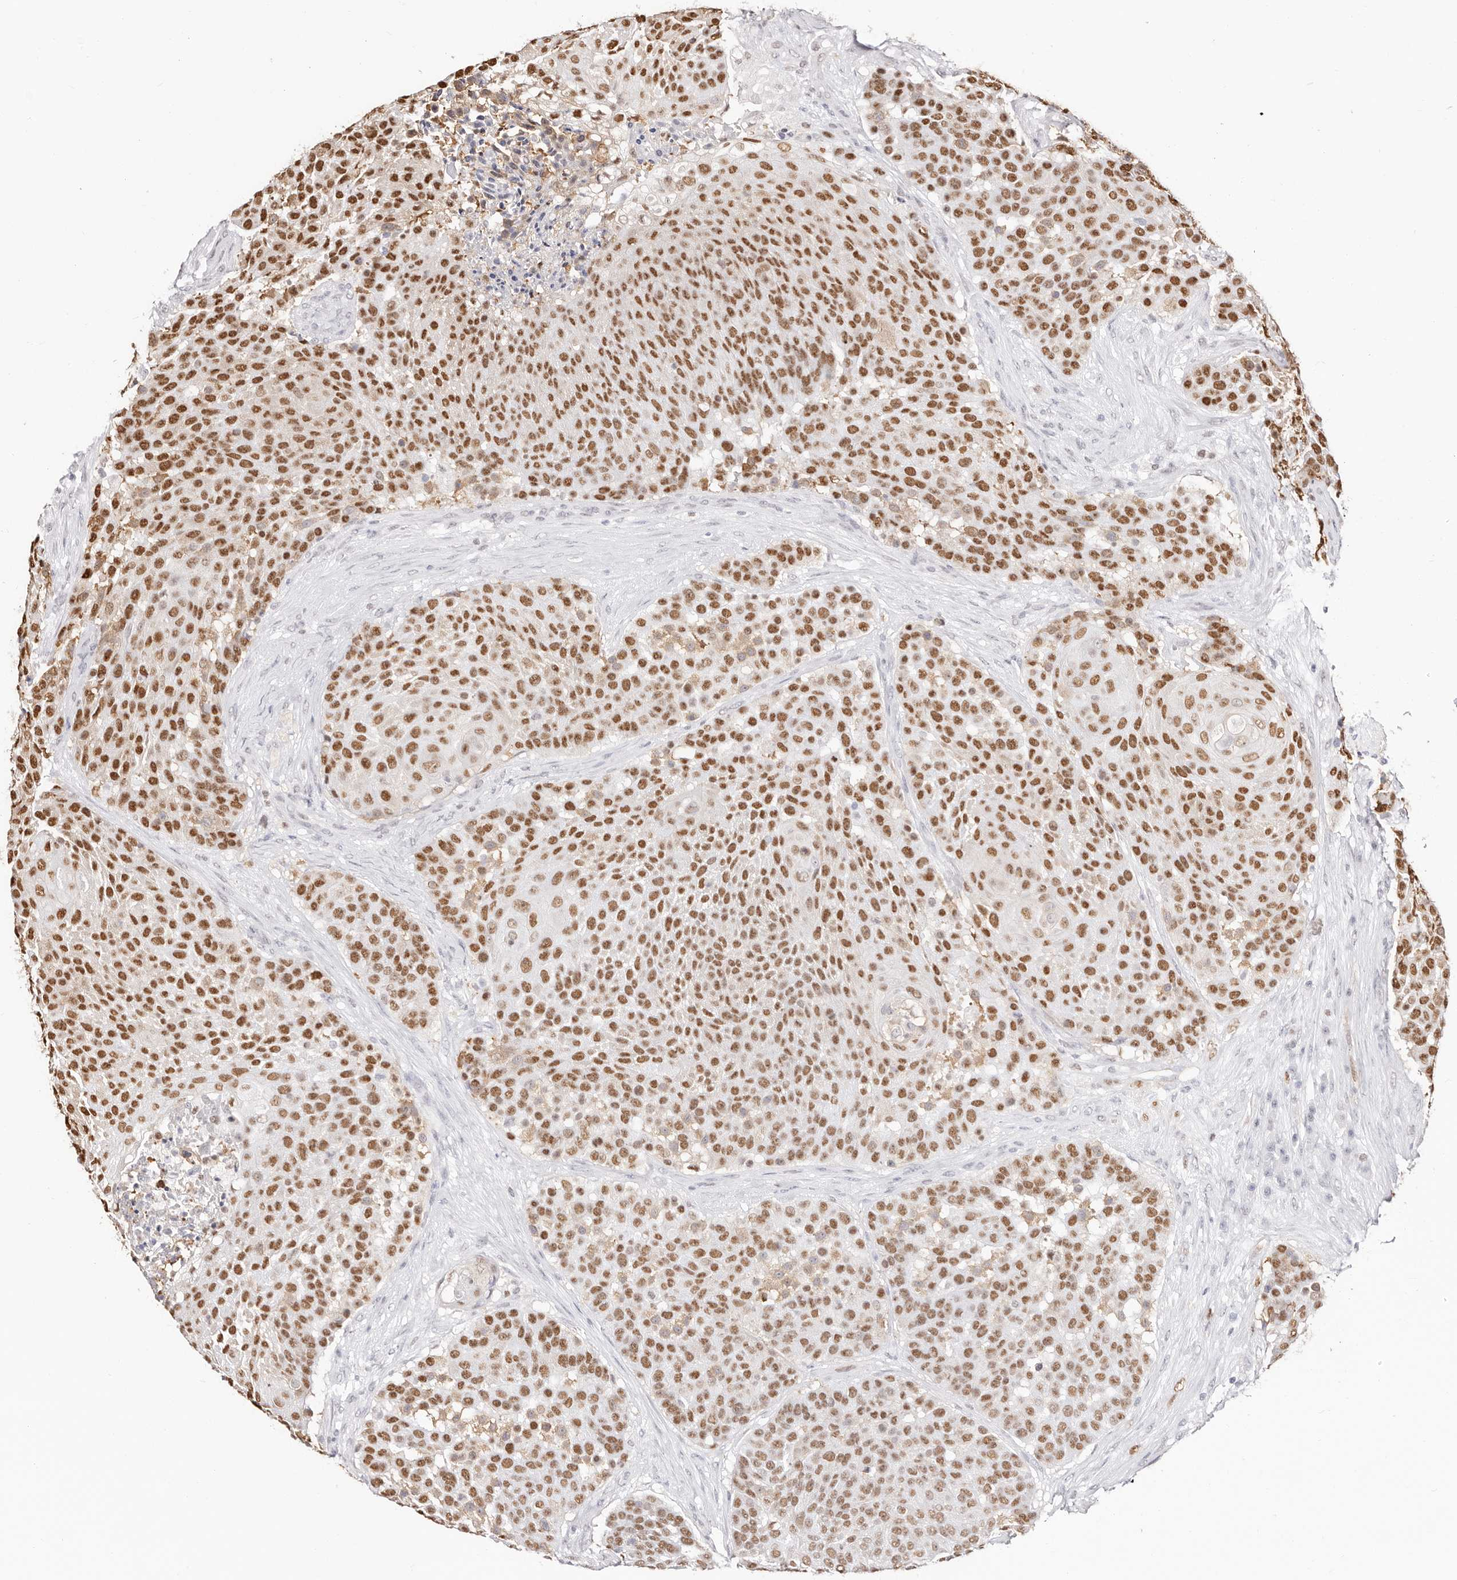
{"staining": {"intensity": "strong", "quantity": ">75%", "location": "nuclear"}, "tissue": "urothelial cancer", "cell_type": "Tumor cells", "image_type": "cancer", "snomed": [{"axis": "morphology", "description": "Urothelial carcinoma, High grade"}, {"axis": "topography", "description": "Urinary bladder"}], "caption": "This image reveals urothelial cancer stained with immunohistochemistry (IHC) to label a protein in brown. The nuclear of tumor cells show strong positivity for the protein. Nuclei are counter-stained blue.", "gene": "TKT", "patient": {"sex": "female", "age": 63}}